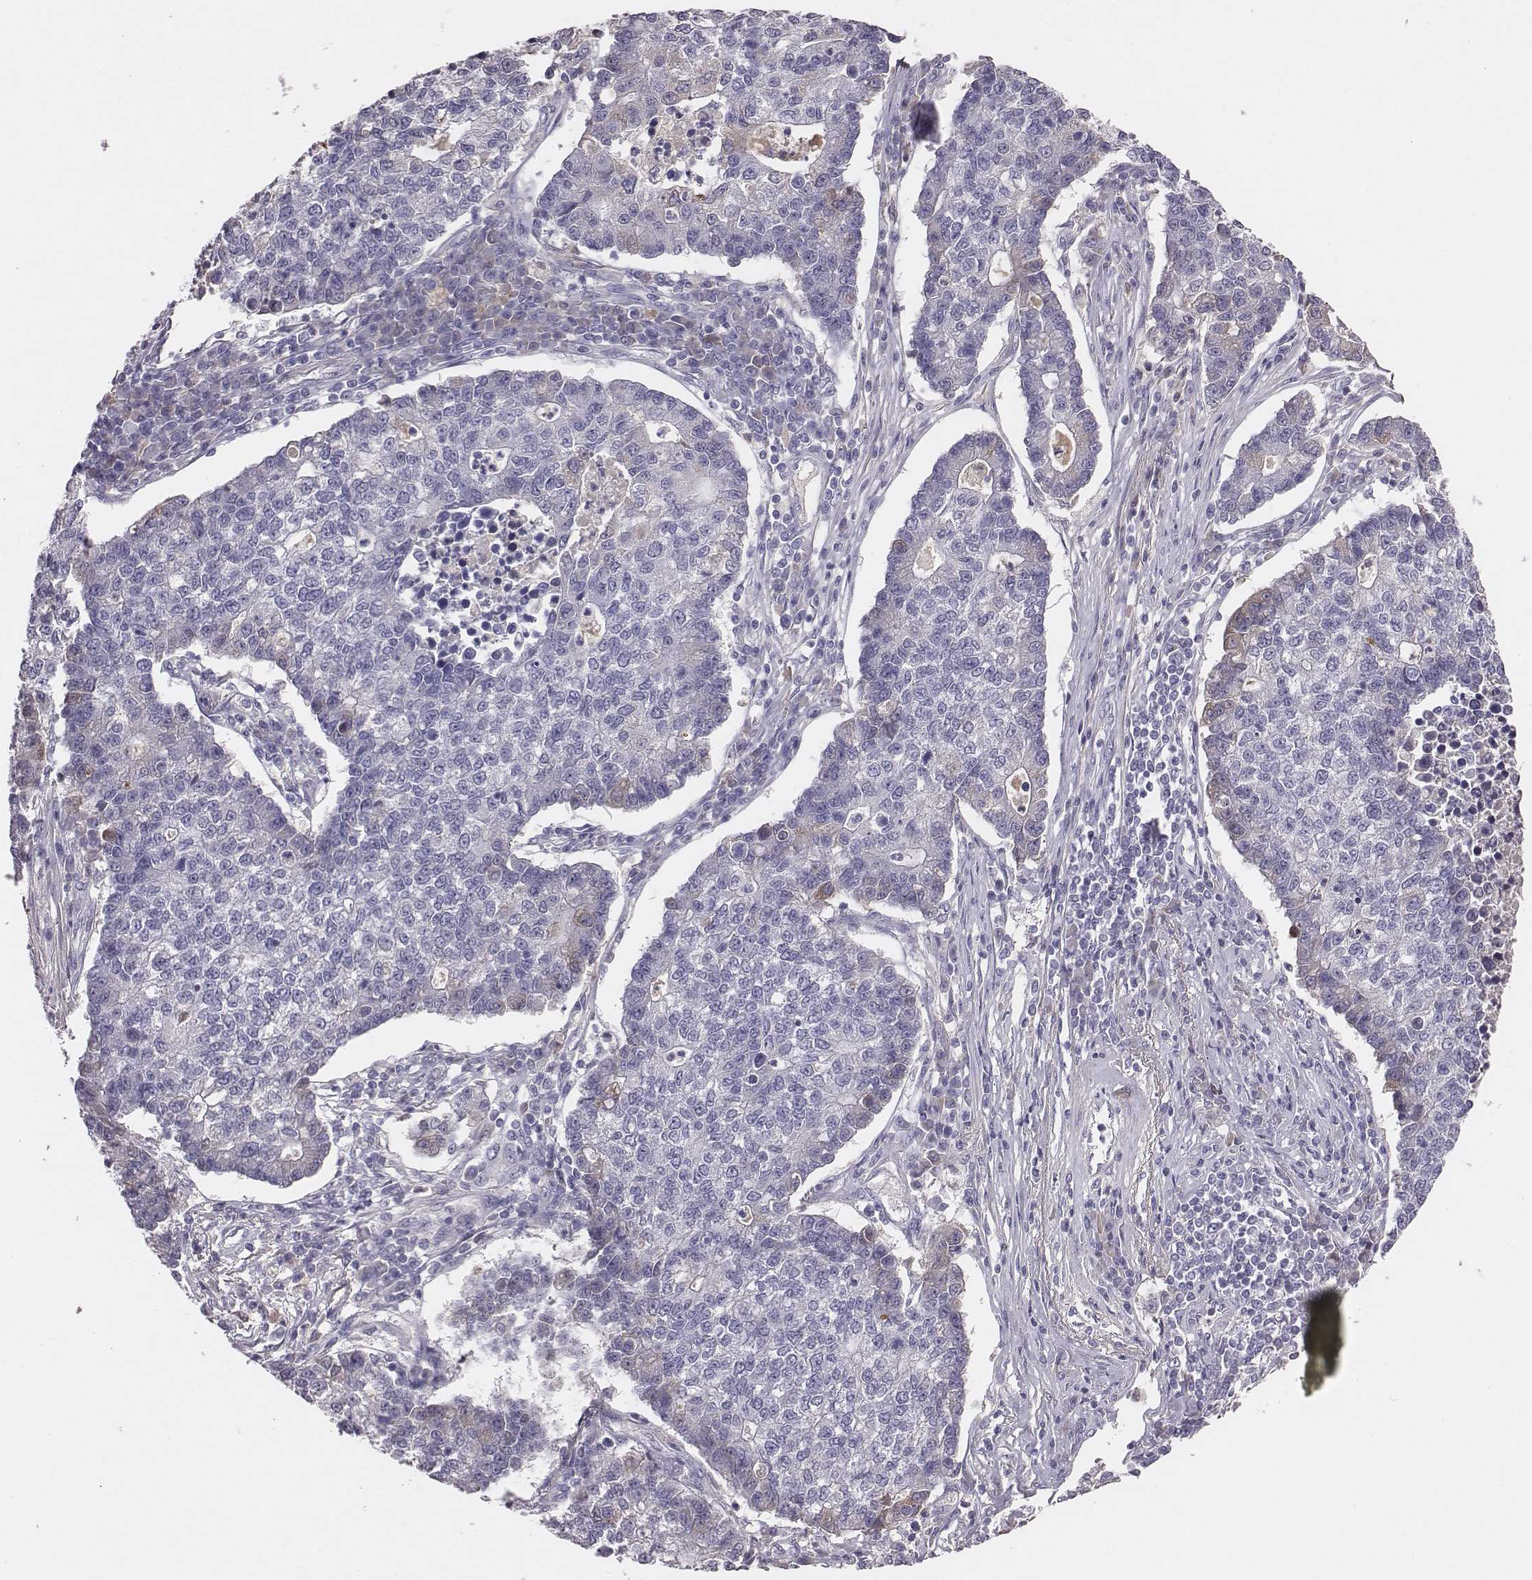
{"staining": {"intensity": "negative", "quantity": "none", "location": "none"}, "tissue": "lung cancer", "cell_type": "Tumor cells", "image_type": "cancer", "snomed": [{"axis": "morphology", "description": "Adenocarcinoma, NOS"}, {"axis": "topography", "description": "Lung"}], "caption": "Immunohistochemical staining of lung cancer reveals no significant positivity in tumor cells. (Immunohistochemistry, brightfield microscopy, high magnification).", "gene": "EN1", "patient": {"sex": "male", "age": 57}}